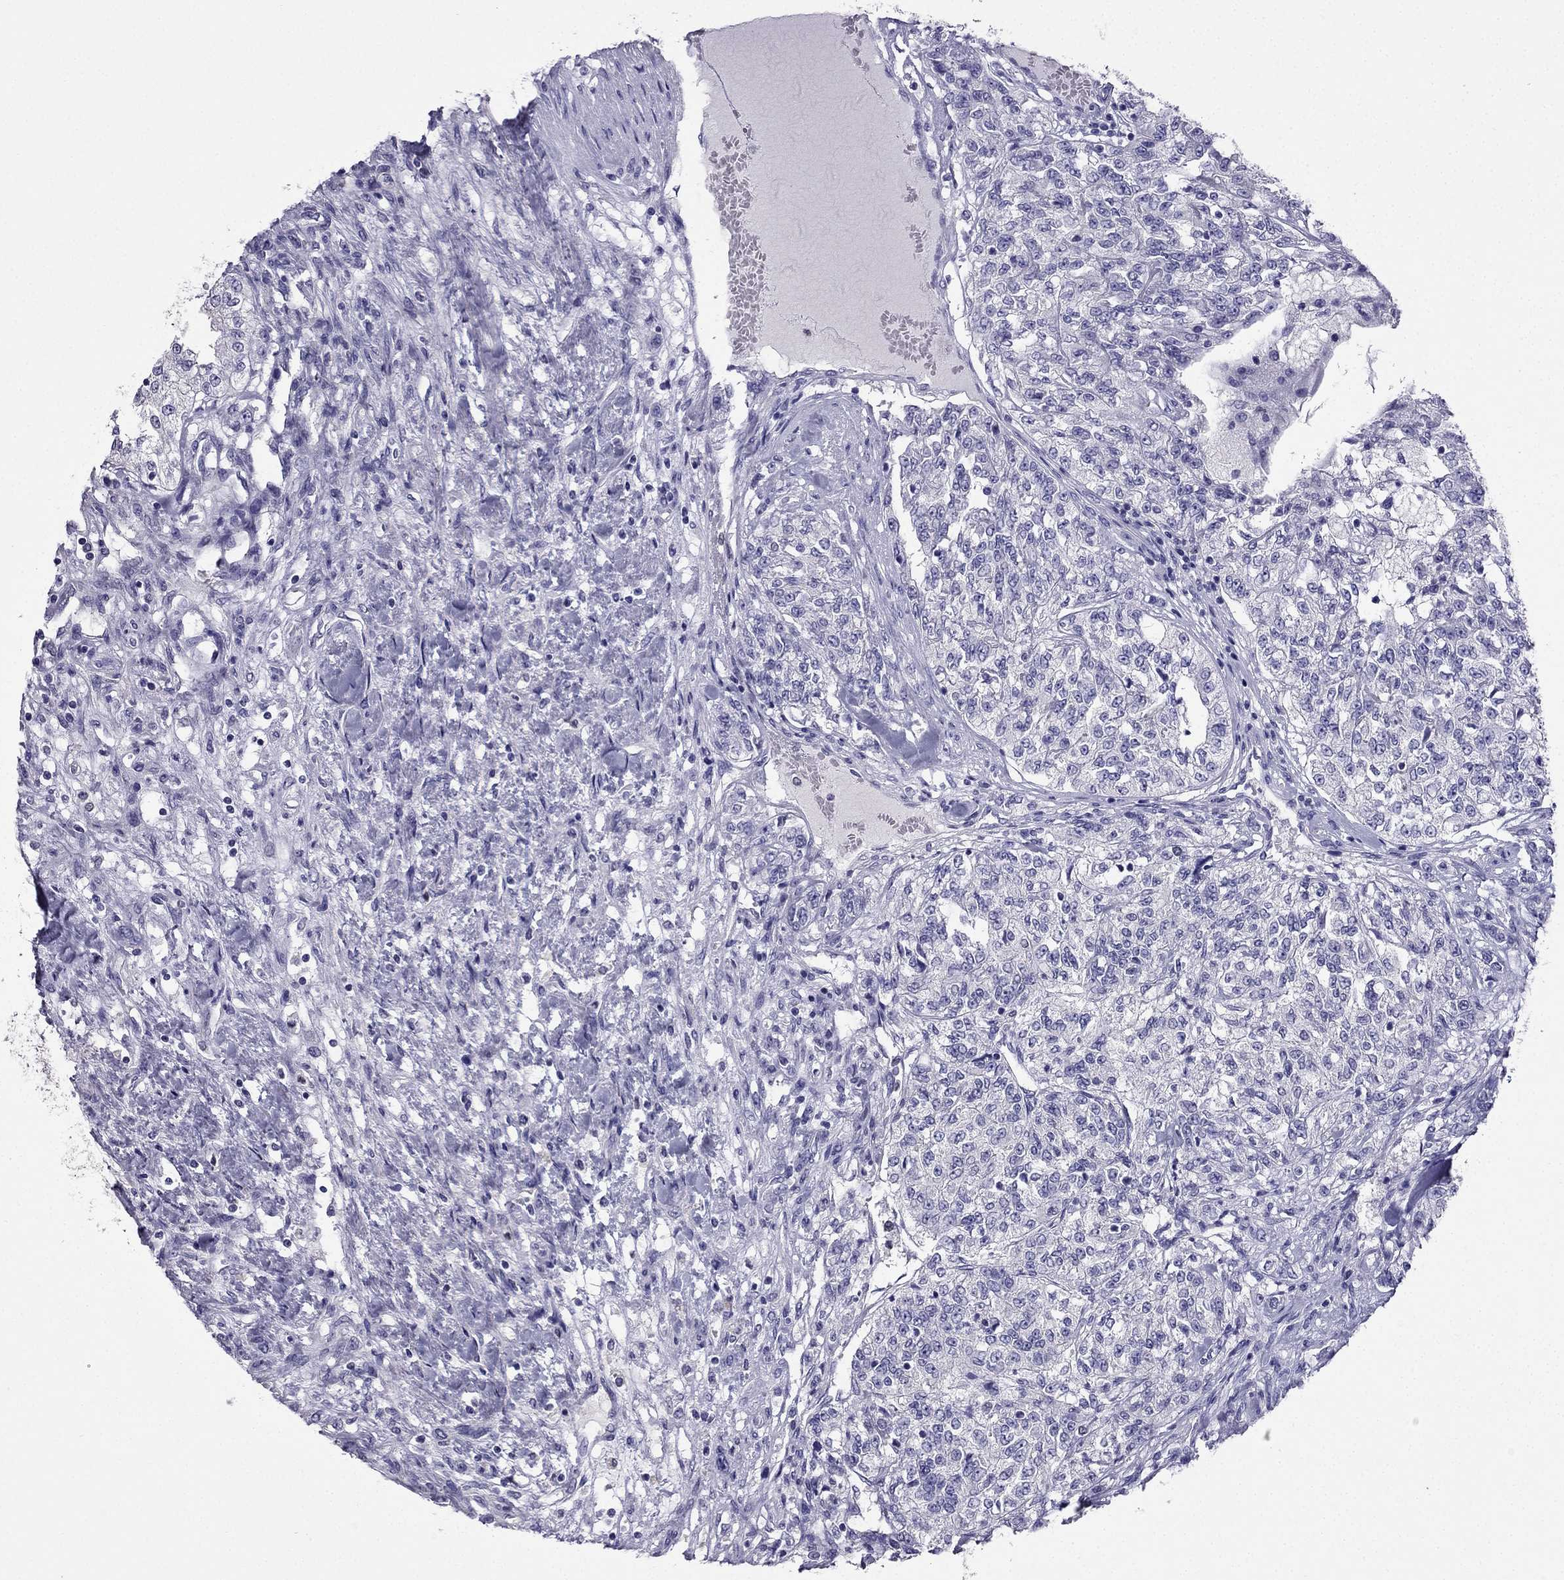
{"staining": {"intensity": "negative", "quantity": "none", "location": "none"}, "tissue": "renal cancer", "cell_type": "Tumor cells", "image_type": "cancer", "snomed": [{"axis": "morphology", "description": "Adenocarcinoma, NOS"}, {"axis": "topography", "description": "Kidney"}], "caption": "Immunohistochemical staining of human renal adenocarcinoma reveals no significant expression in tumor cells.", "gene": "ARID3A", "patient": {"sex": "female", "age": 63}}